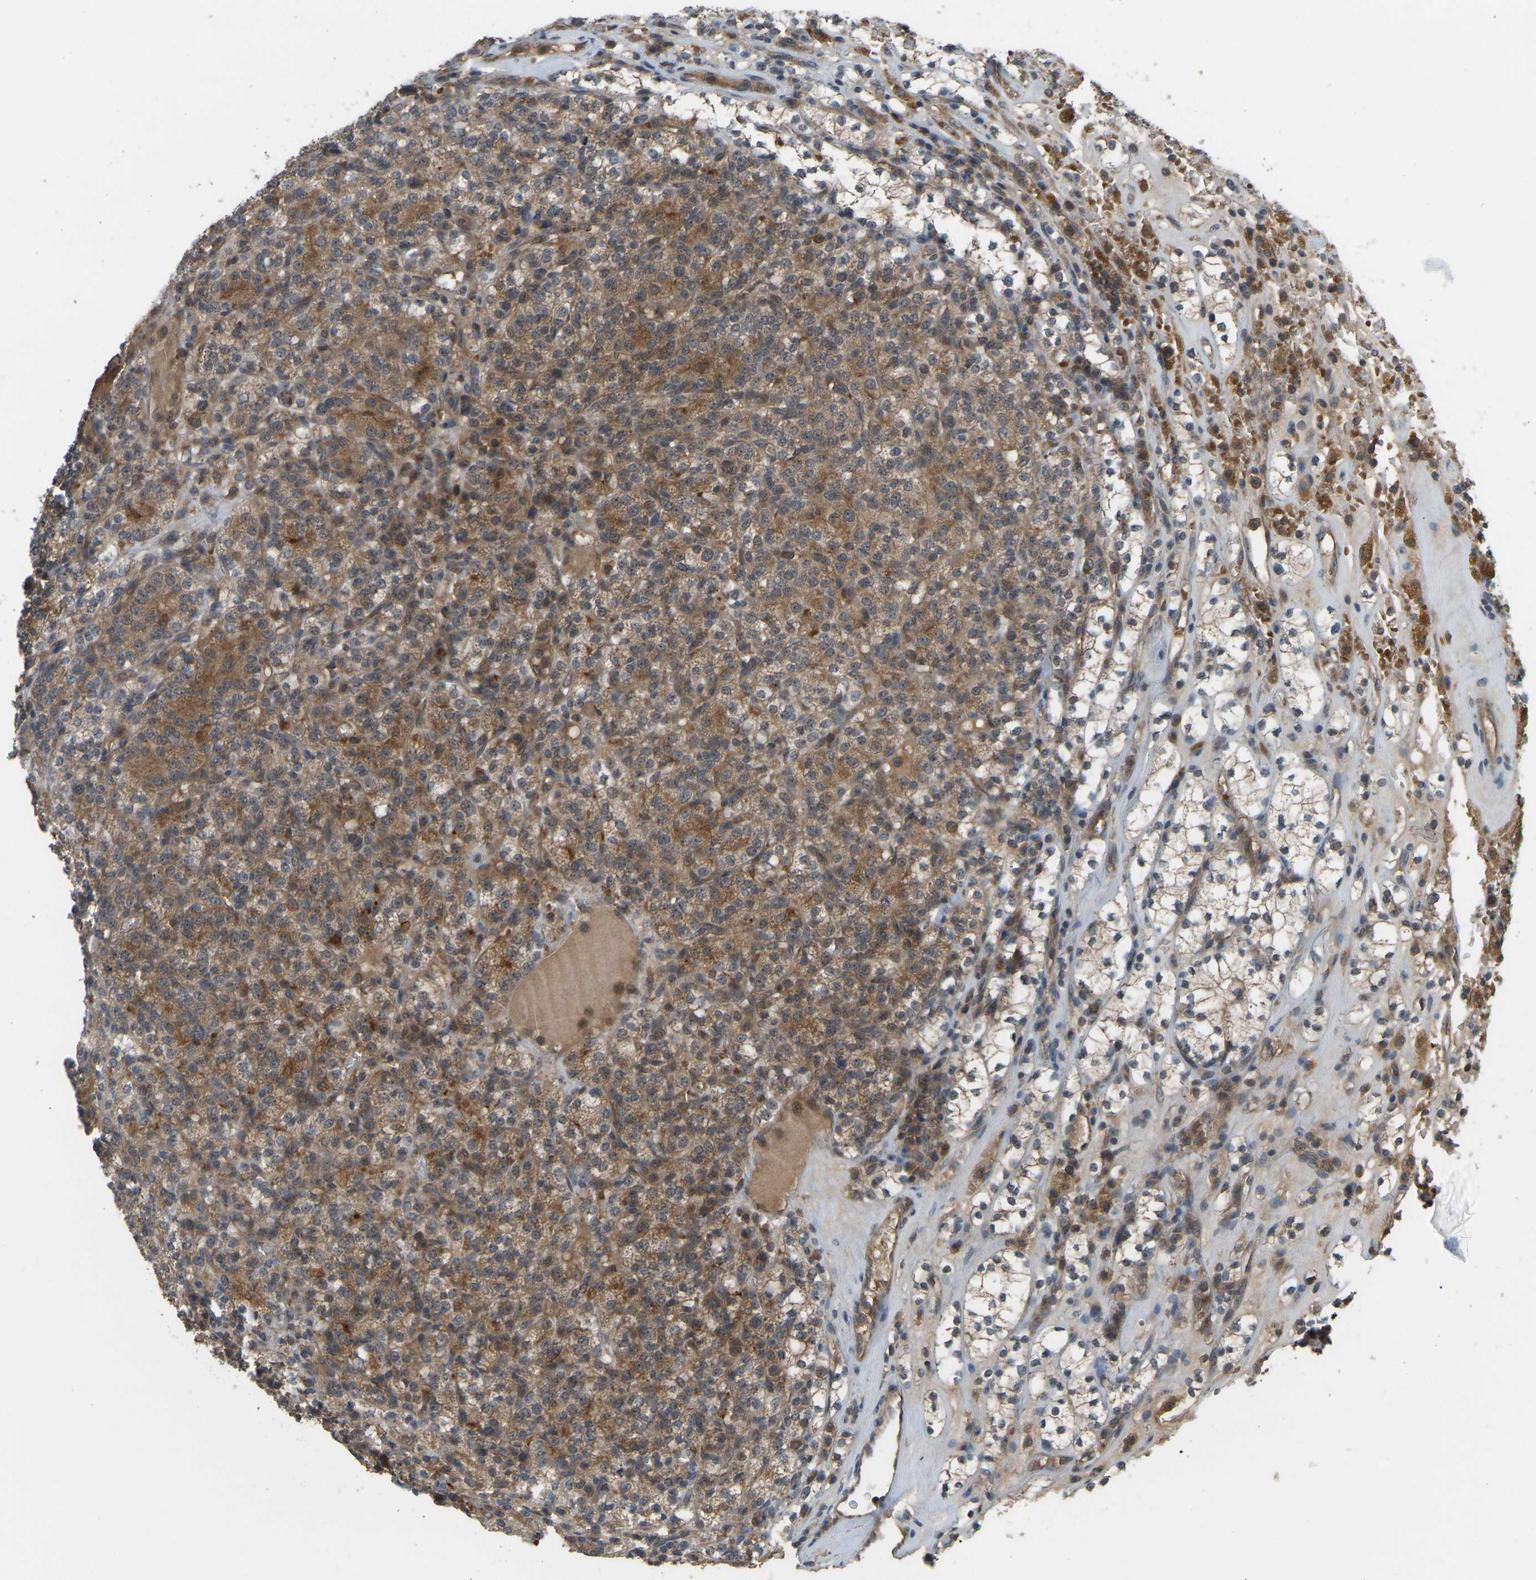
{"staining": {"intensity": "moderate", "quantity": ">75%", "location": "cytoplasmic/membranous"}, "tissue": "renal cancer", "cell_type": "Tumor cells", "image_type": "cancer", "snomed": [{"axis": "morphology", "description": "Adenocarcinoma, NOS"}, {"axis": "topography", "description": "Kidney"}], "caption": "Brown immunohistochemical staining in renal cancer (adenocarcinoma) displays moderate cytoplasmic/membranous positivity in approximately >75% of tumor cells.", "gene": "ZNF71", "patient": {"sex": "male", "age": 77}}